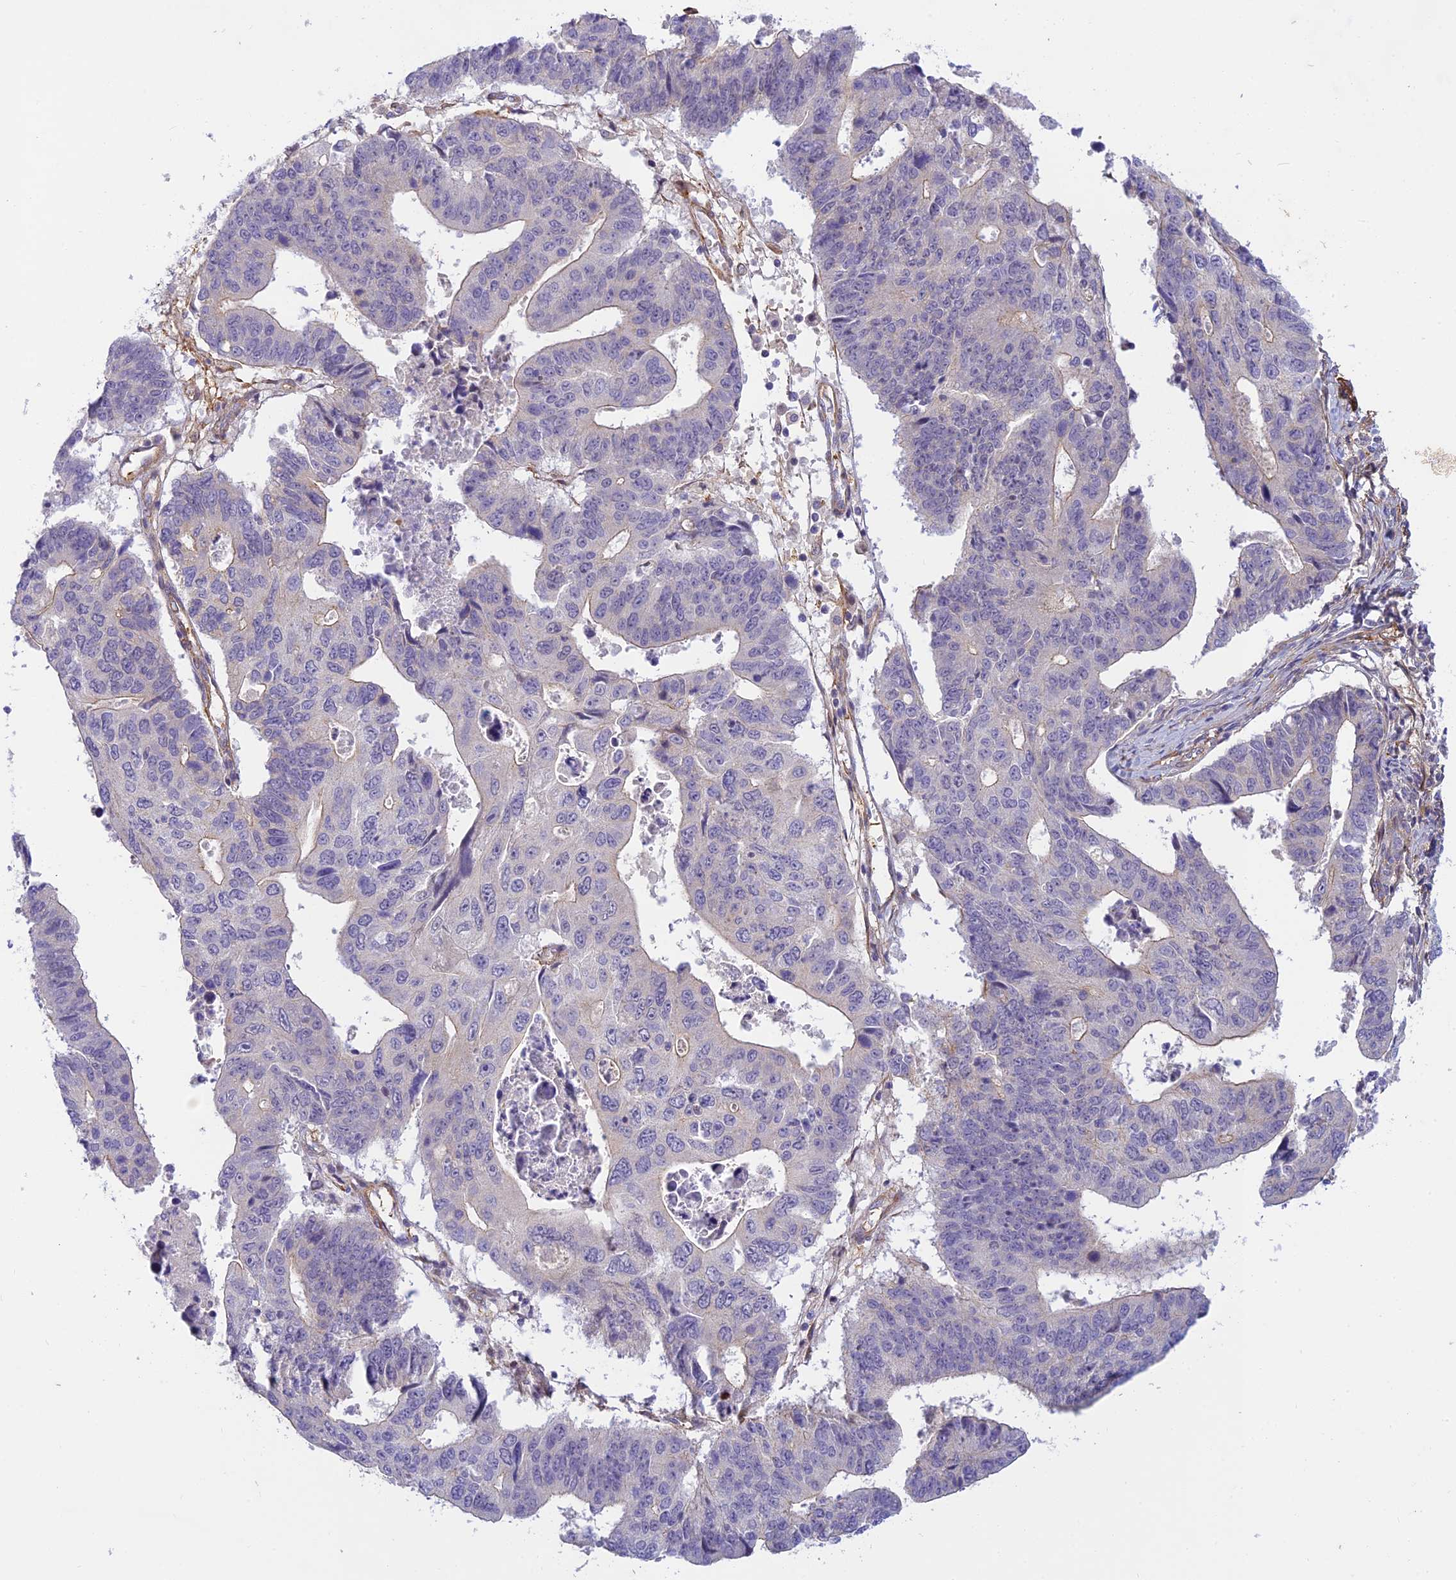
{"staining": {"intensity": "negative", "quantity": "none", "location": "none"}, "tissue": "stomach cancer", "cell_type": "Tumor cells", "image_type": "cancer", "snomed": [{"axis": "morphology", "description": "Adenocarcinoma, NOS"}, {"axis": "topography", "description": "Stomach"}], "caption": "Stomach cancer stained for a protein using IHC reveals no expression tumor cells.", "gene": "FBXW4", "patient": {"sex": "male", "age": 59}}